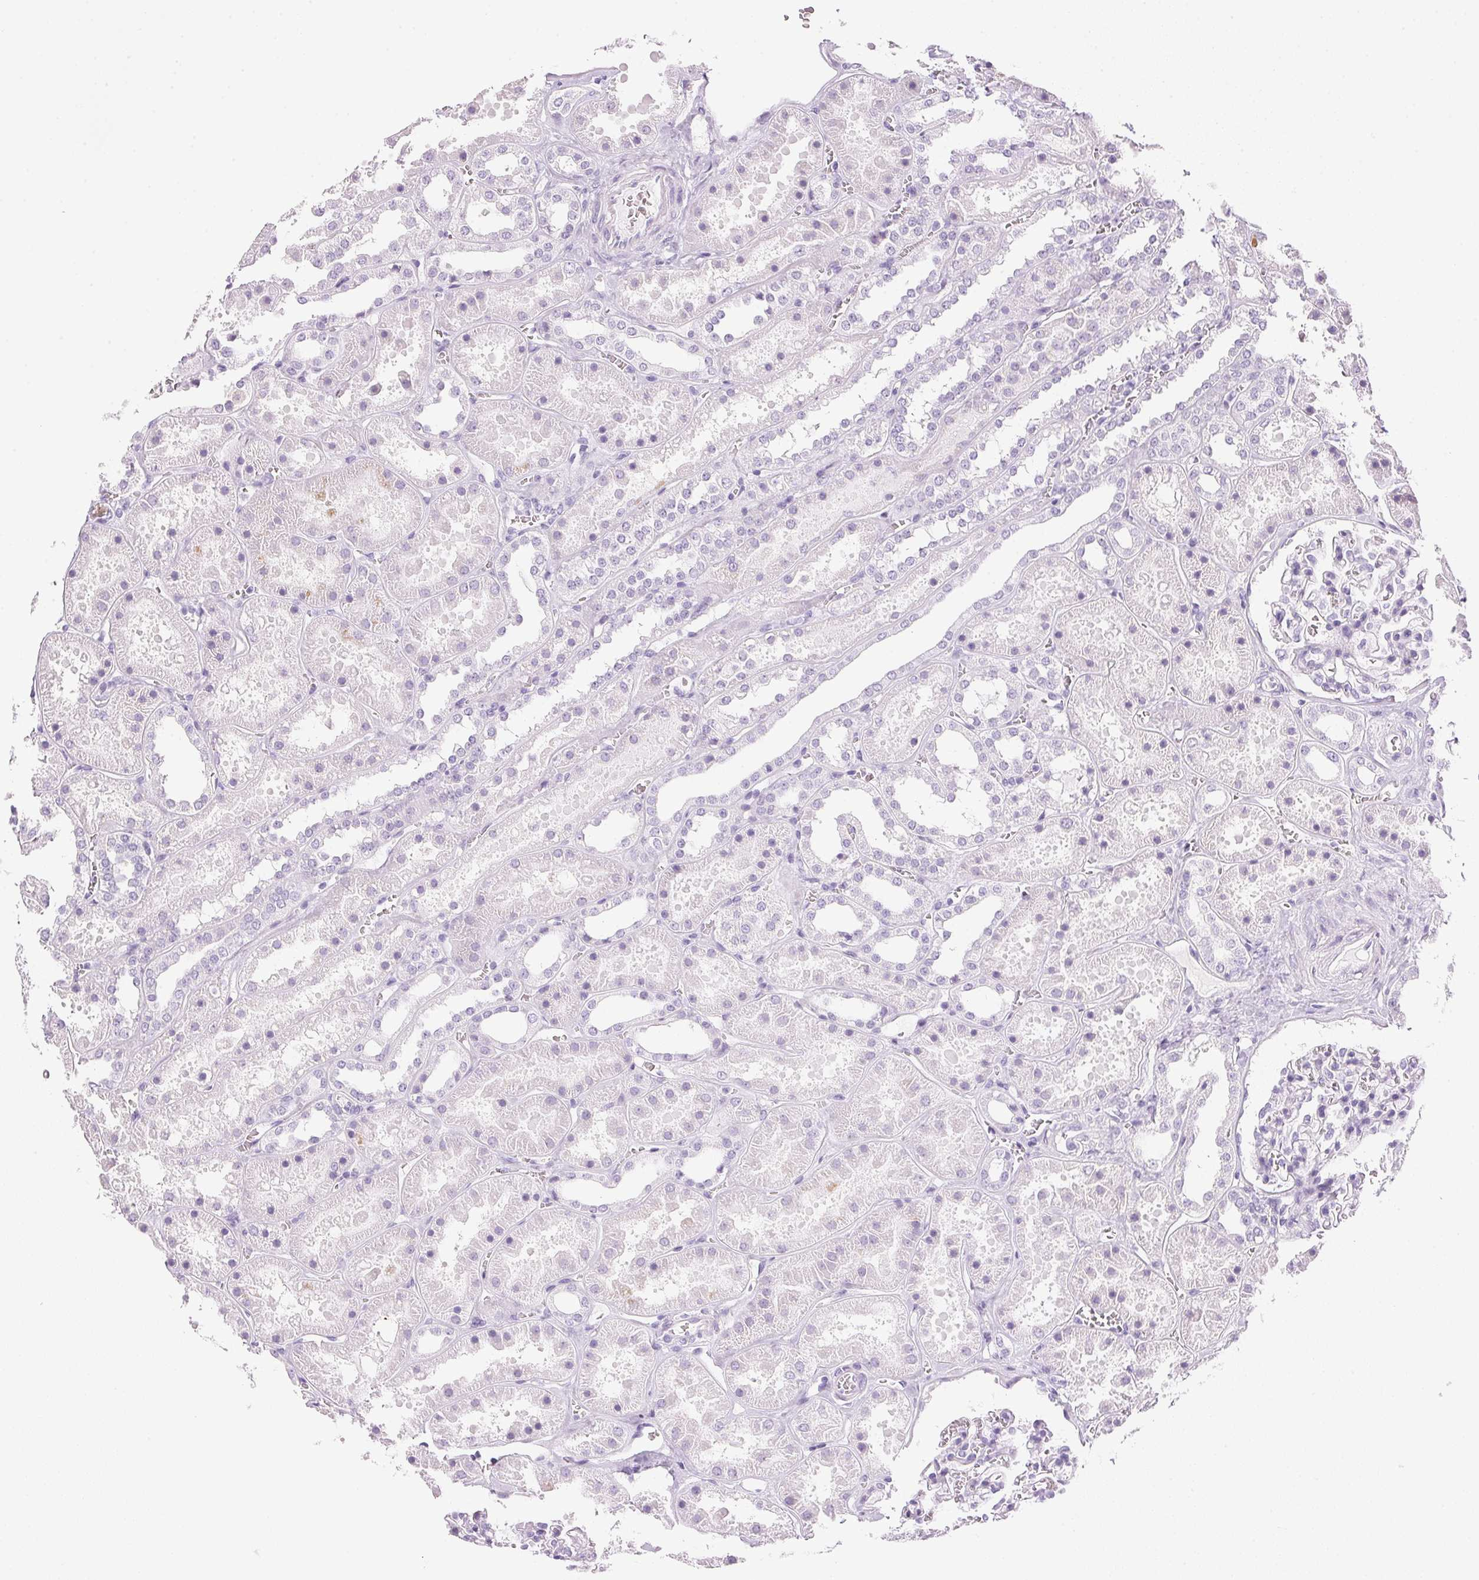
{"staining": {"intensity": "negative", "quantity": "none", "location": "none"}, "tissue": "kidney", "cell_type": "Cells in glomeruli", "image_type": "normal", "snomed": [{"axis": "morphology", "description": "Normal tissue, NOS"}, {"axis": "topography", "description": "Kidney"}], "caption": "High power microscopy photomicrograph of an IHC histopathology image of normal kidney, revealing no significant staining in cells in glomeruli.", "gene": "IGFBP1", "patient": {"sex": "female", "age": 41}}